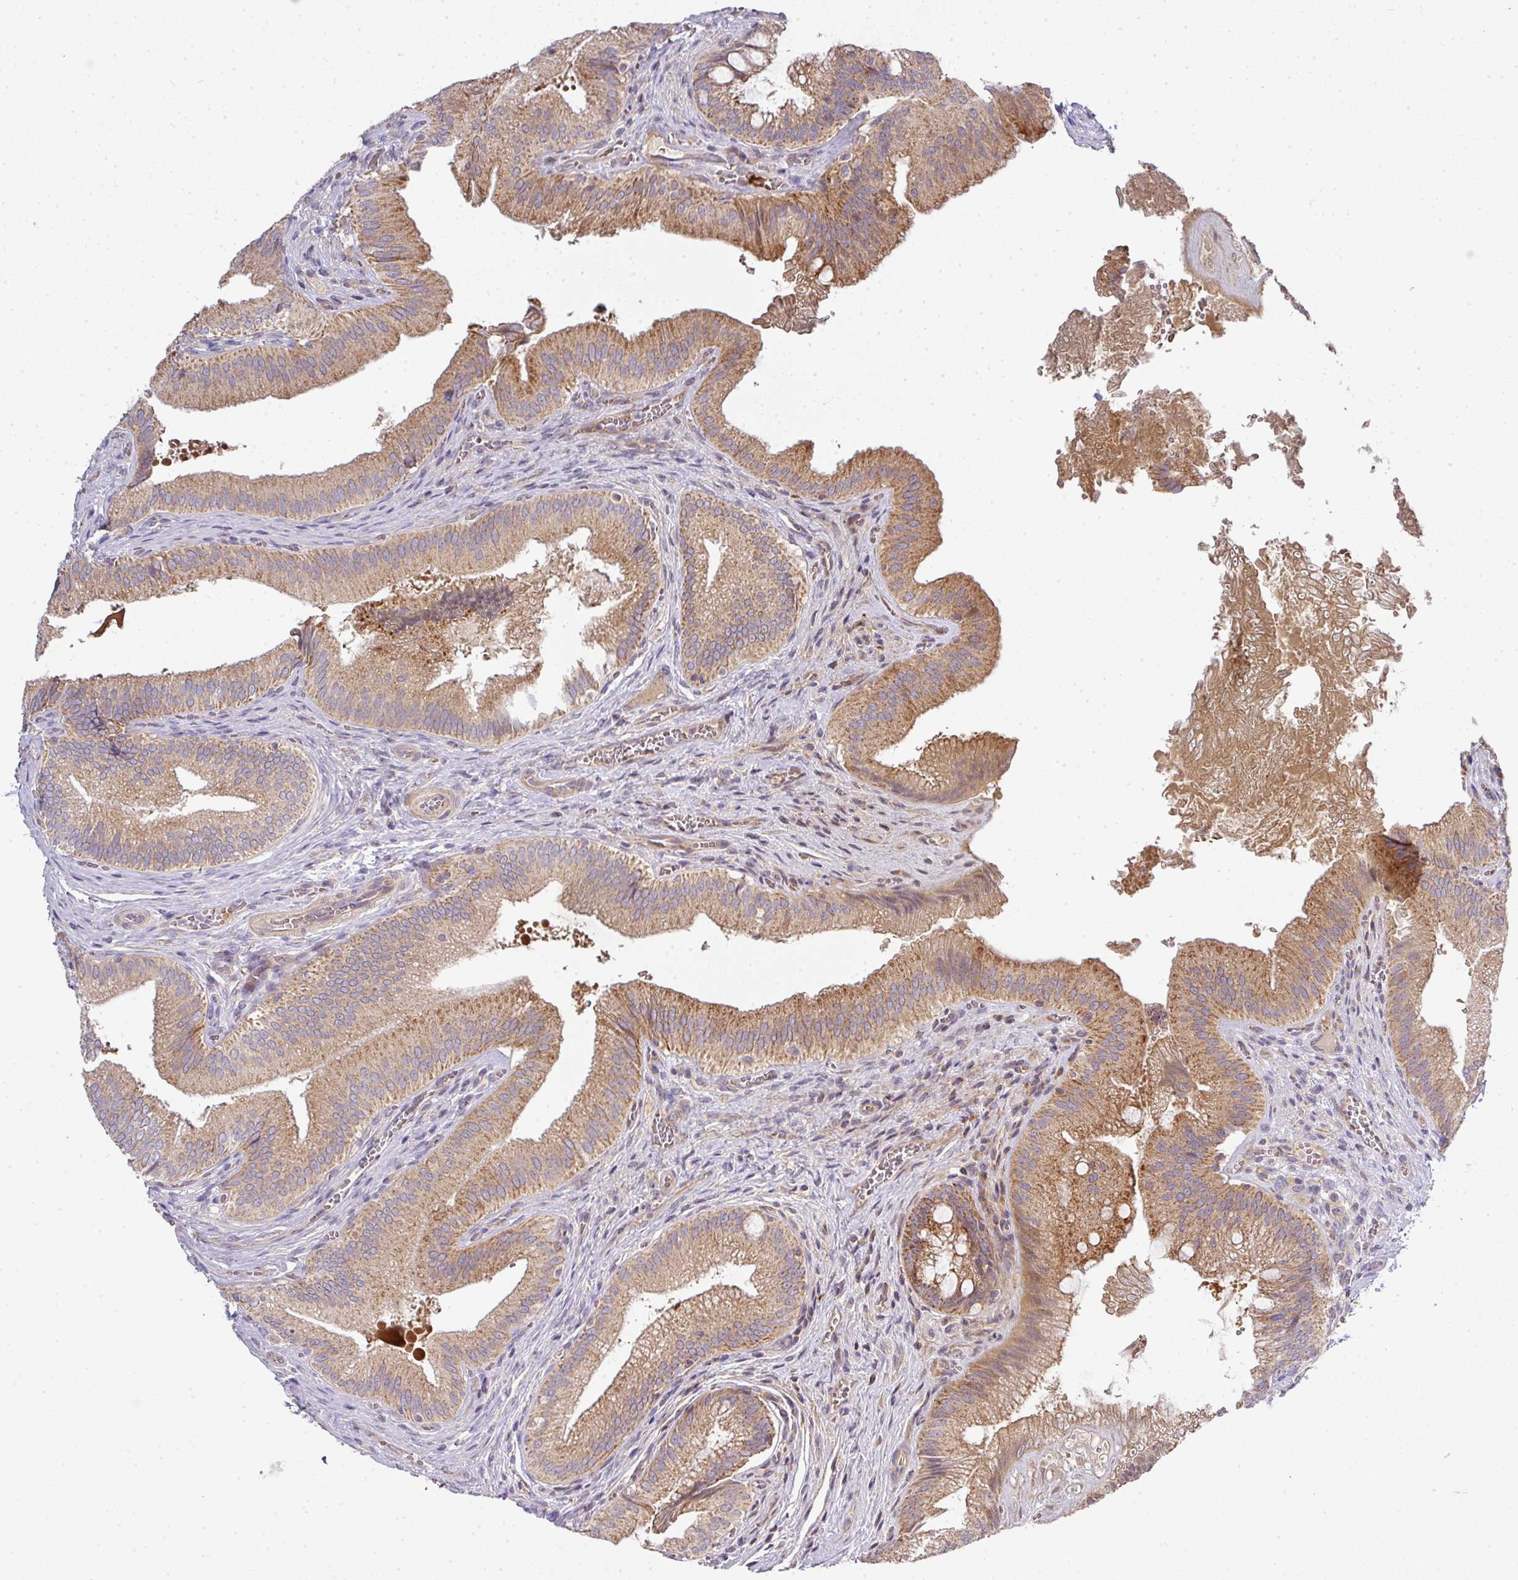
{"staining": {"intensity": "strong", "quantity": ">75%", "location": "cytoplasmic/membranous"}, "tissue": "gallbladder", "cell_type": "Glandular cells", "image_type": "normal", "snomed": [{"axis": "morphology", "description": "Normal tissue, NOS"}, {"axis": "topography", "description": "Gallbladder"}], "caption": "This photomicrograph exhibits IHC staining of benign gallbladder, with high strong cytoplasmic/membranous expression in about >75% of glandular cells.", "gene": "STK35", "patient": {"sex": "male", "age": 17}}